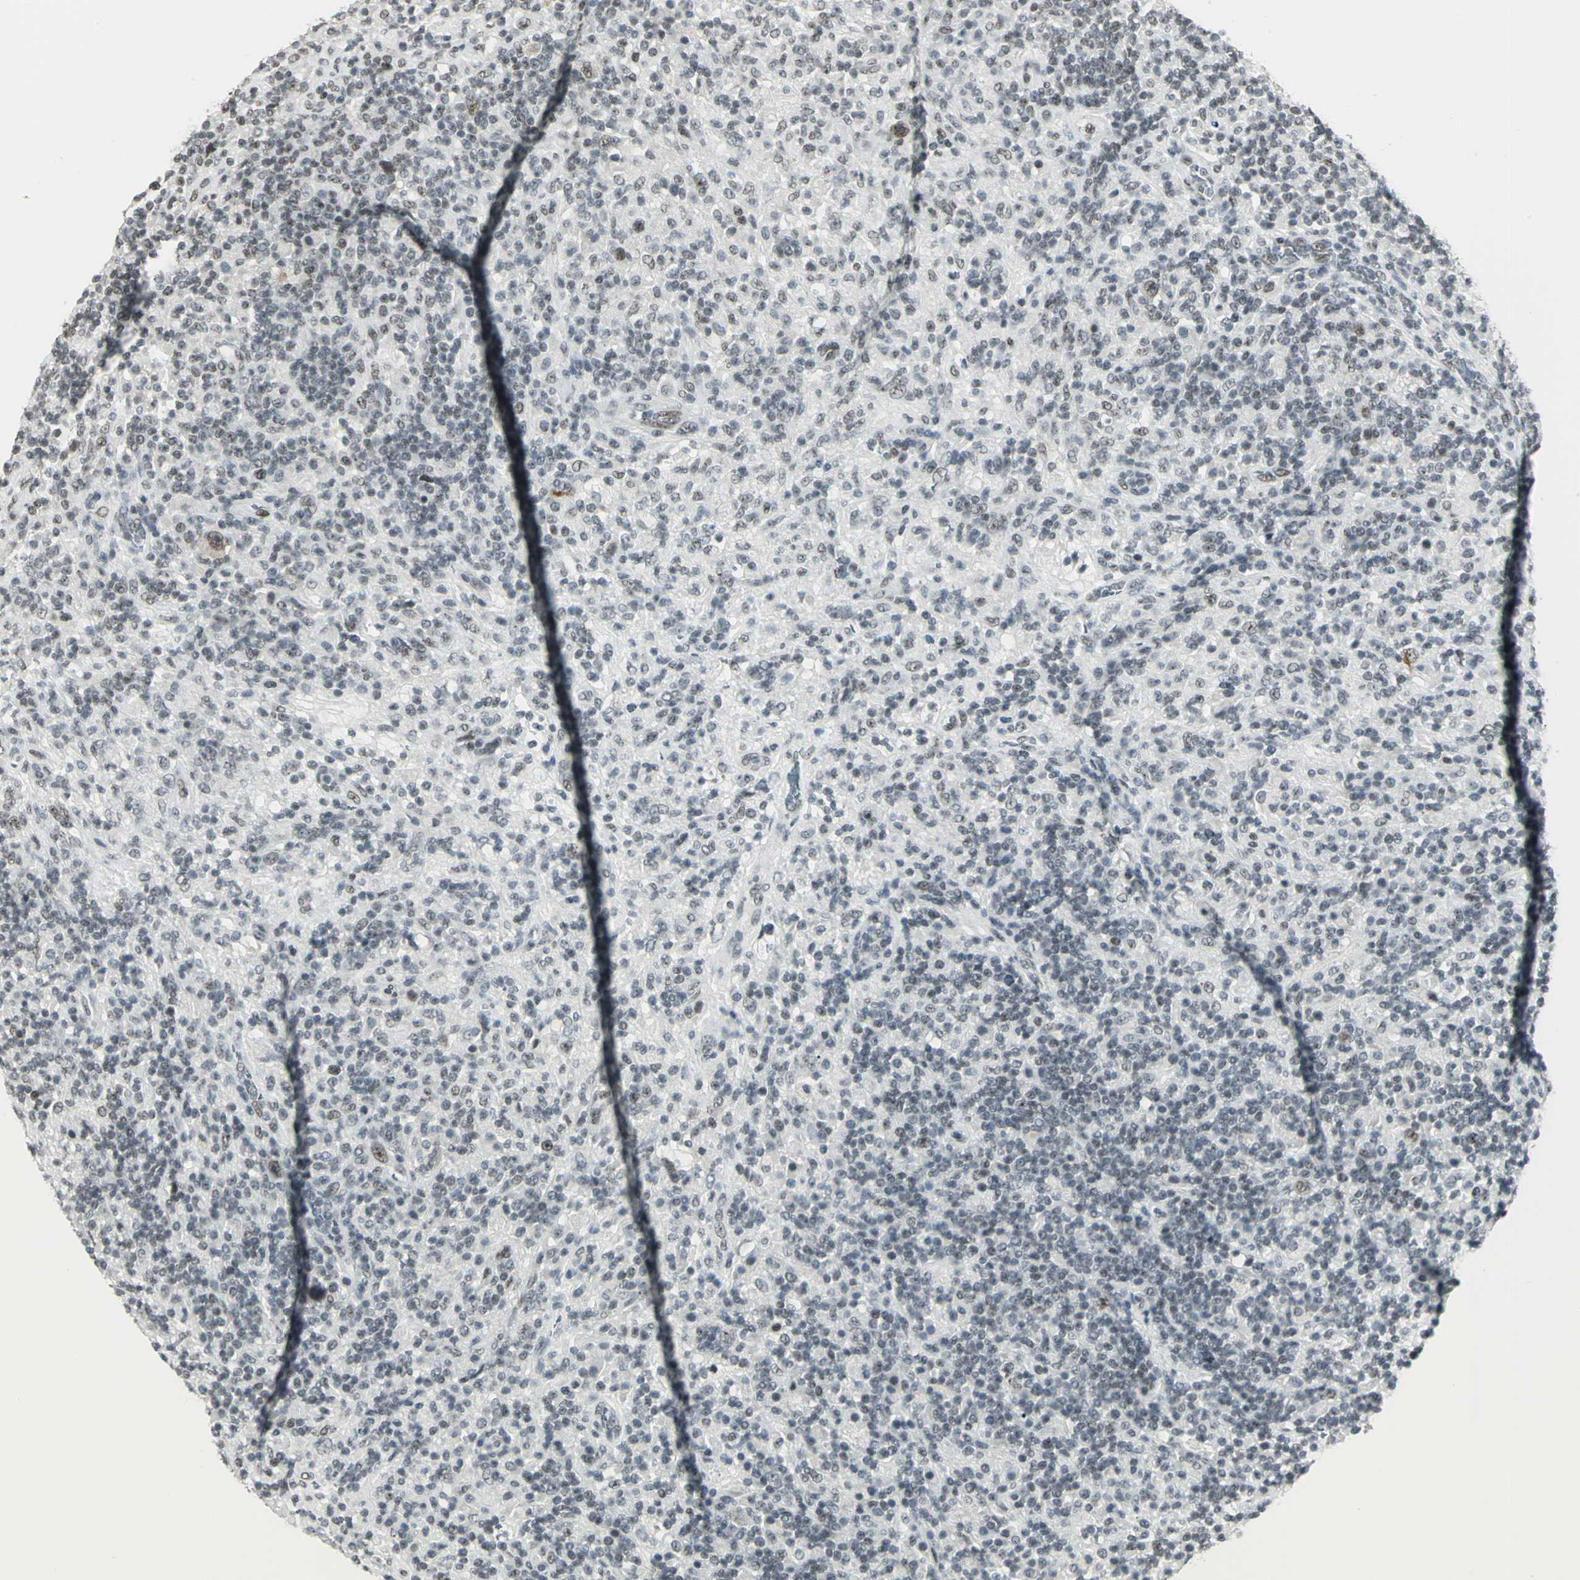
{"staining": {"intensity": "weak", "quantity": "<25%", "location": "nuclear"}, "tissue": "lymphoma", "cell_type": "Tumor cells", "image_type": "cancer", "snomed": [{"axis": "morphology", "description": "Hodgkin's disease, NOS"}, {"axis": "topography", "description": "Lymph node"}], "caption": "The image shows no staining of tumor cells in Hodgkin's disease.", "gene": "CBX3", "patient": {"sex": "male", "age": 70}}